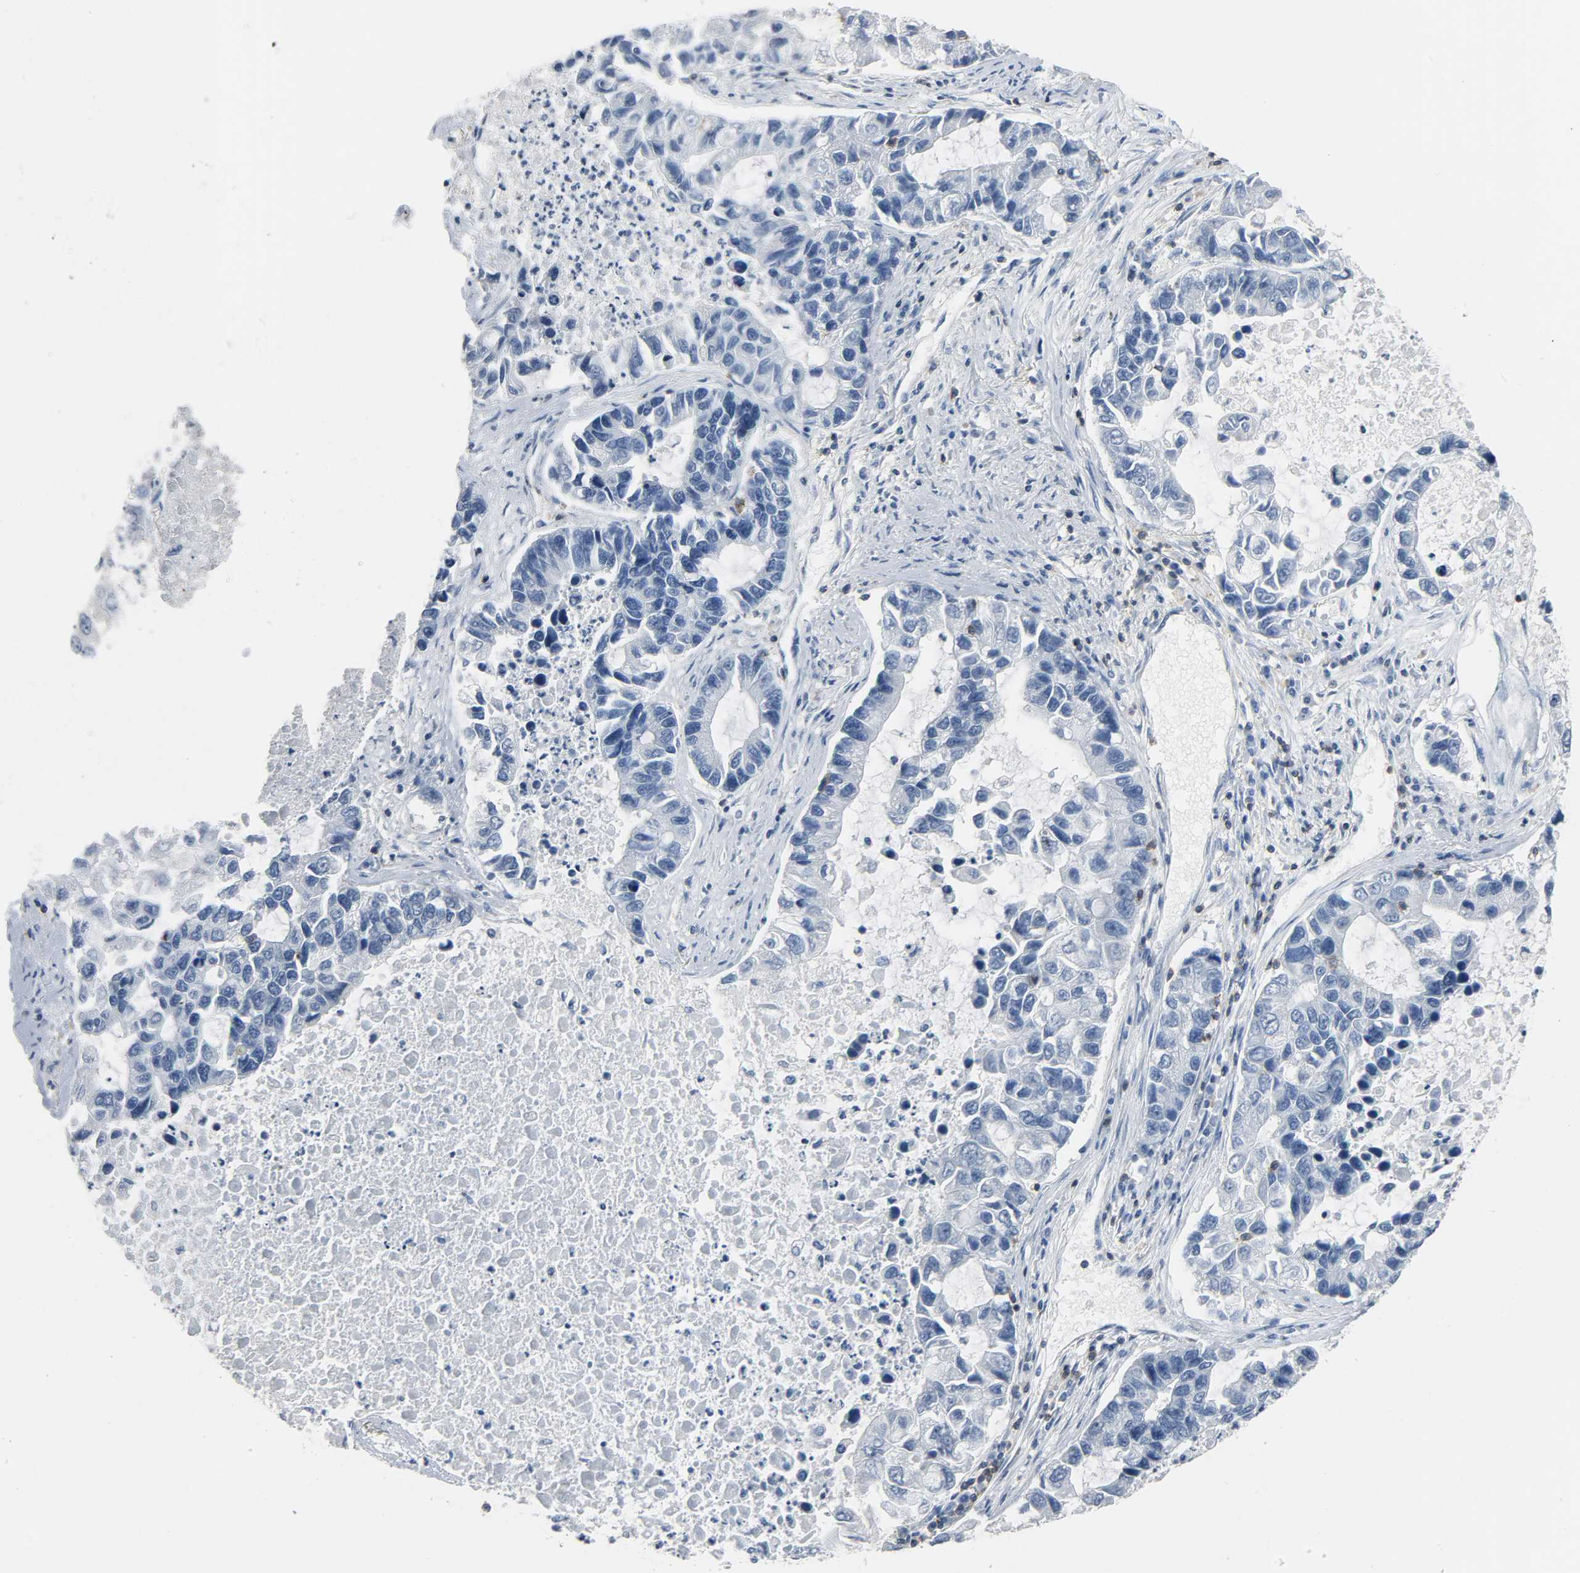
{"staining": {"intensity": "negative", "quantity": "none", "location": "none"}, "tissue": "lung cancer", "cell_type": "Tumor cells", "image_type": "cancer", "snomed": [{"axis": "morphology", "description": "Adenocarcinoma, NOS"}, {"axis": "topography", "description": "Lung"}], "caption": "The immunohistochemistry image has no significant staining in tumor cells of lung cancer tissue.", "gene": "LCK", "patient": {"sex": "female", "age": 51}}